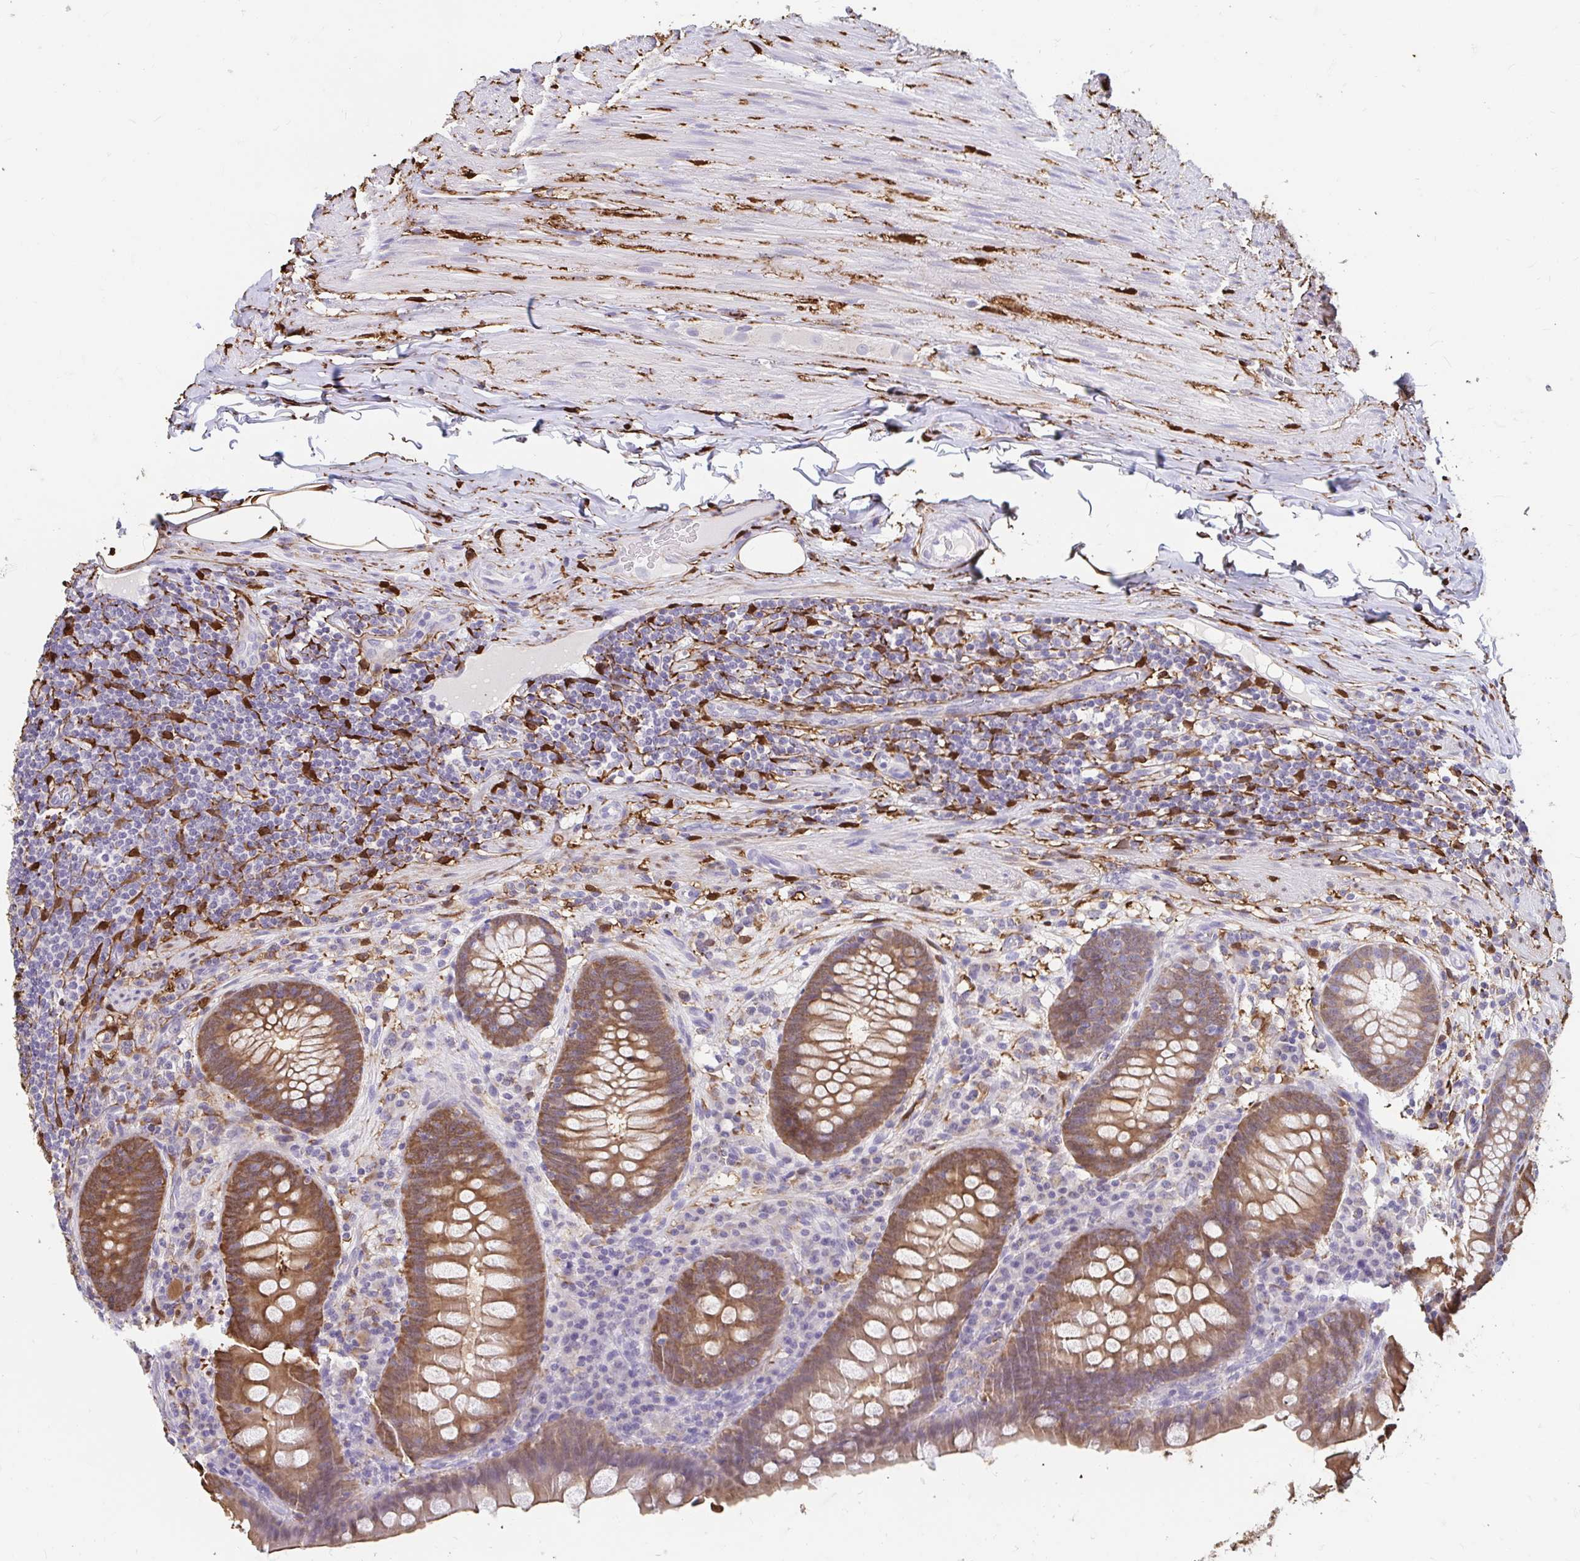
{"staining": {"intensity": "moderate", "quantity": ">75%", "location": "cytoplasmic/membranous"}, "tissue": "appendix", "cell_type": "Glandular cells", "image_type": "normal", "snomed": [{"axis": "morphology", "description": "Normal tissue, NOS"}, {"axis": "topography", "description": "Appendix"}], "caption": "Immunohistochemical staining of normal human appendix reveals >75% levels of moderate cytoplasmic/membranous protein staining in approximately >75% of glandular cells.", "gene": "ADH1A", "patient": {"sex": "male", "age": 71}}